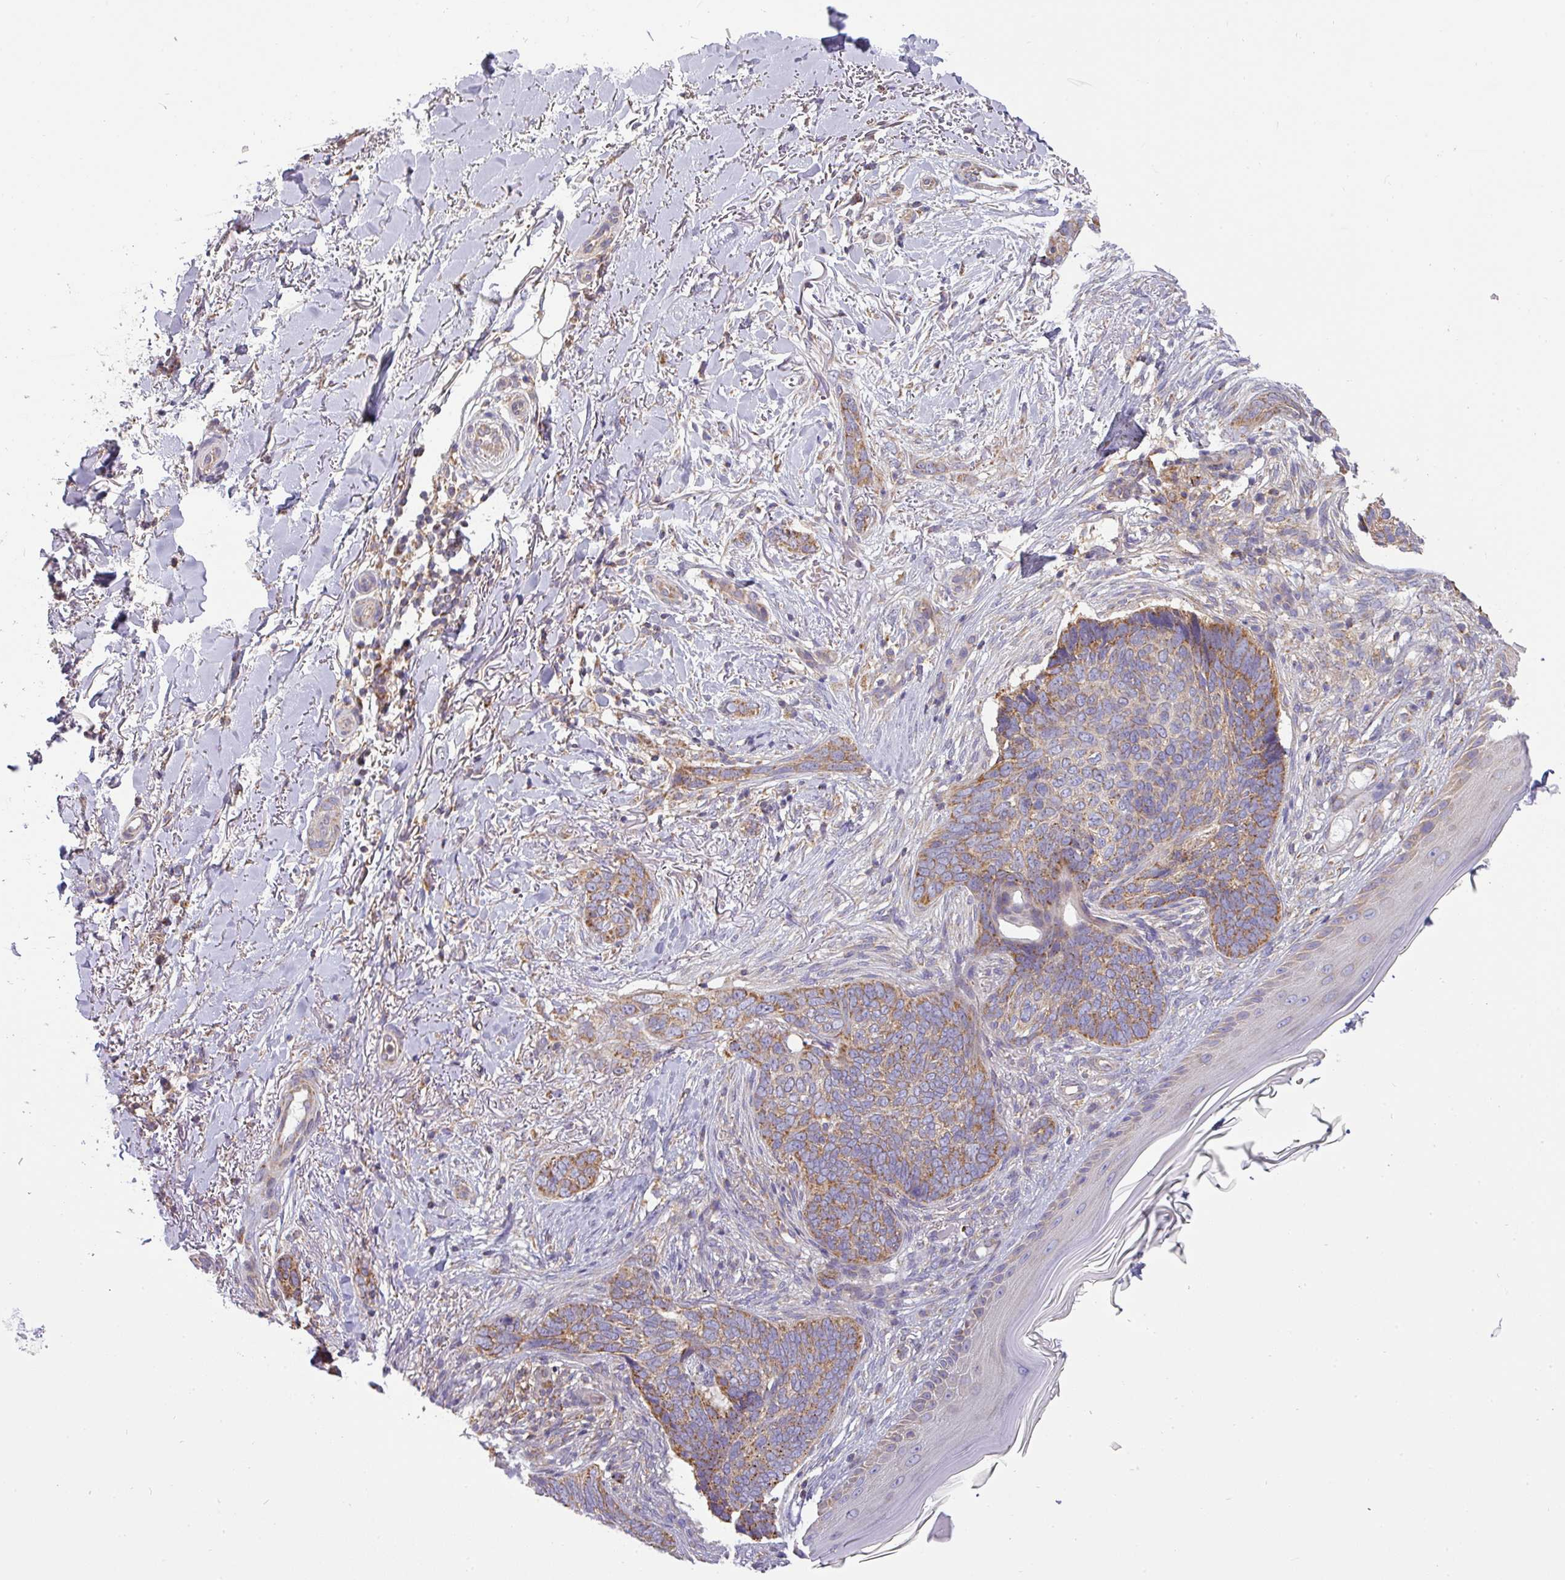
{"staining": {"intensity": "moderate", "quantity": ">75%", "location": "cytoplasmic/membranous"}, "tissue": "skin cancer", "cell_type": "Tumor cells", "image_type": "cancer", "snomed": [{"axis": "morphology", "description": "Normal tissue, NOS"}, {"axis": "morphology", "description": "Basal cell carcinoma"}, {"axis": "topography", "description": "Skin"}], "caption": "This image exhibits IHC staining of human skin cancer (basal cell carcinoma), with medium moderate cytoplasmic/membranous staining in about >75% of tumor cells.", "gene": "ZNF211", "patient": {"sex": "female", "age": 67}}